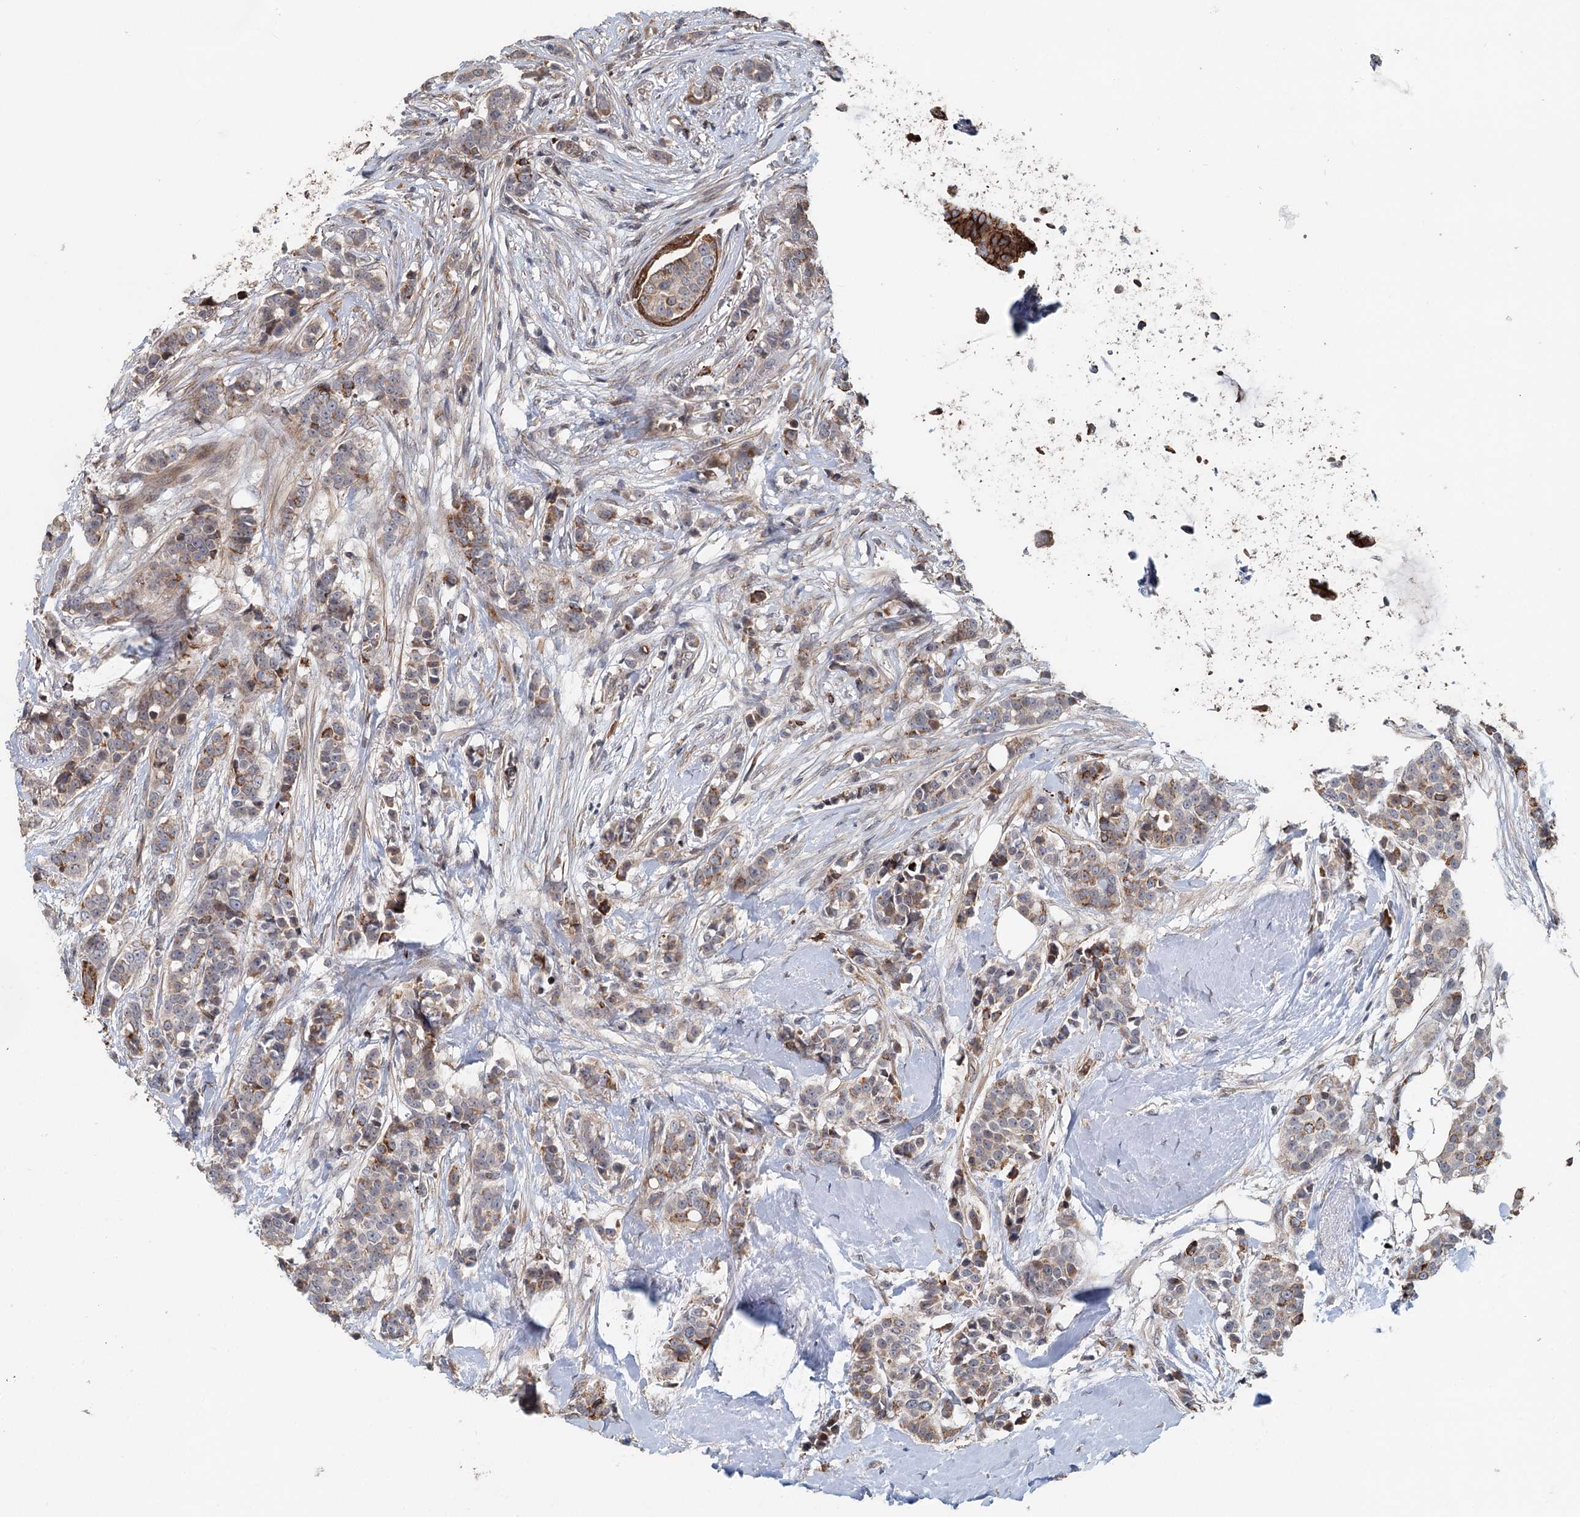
{"staining": {"intensity": "moderate", "quantity": ">75%", "location": "cytoplasmic/membranous"}, "tissue": "breast cancer", "cell_type": "Tumor cells", "image_type": "cancer", "snomed": [{"axis": "morphology", "description": "Lobular carcinoma"}, {"axis": "topography", "description": "Breast"}], "caption": "Human breast lobular carcinoma stained with a protein marker exhibits moderate staining in tumor cells.", "gene": "RNF111", "patient": {"sex": "female", "age": 51}}